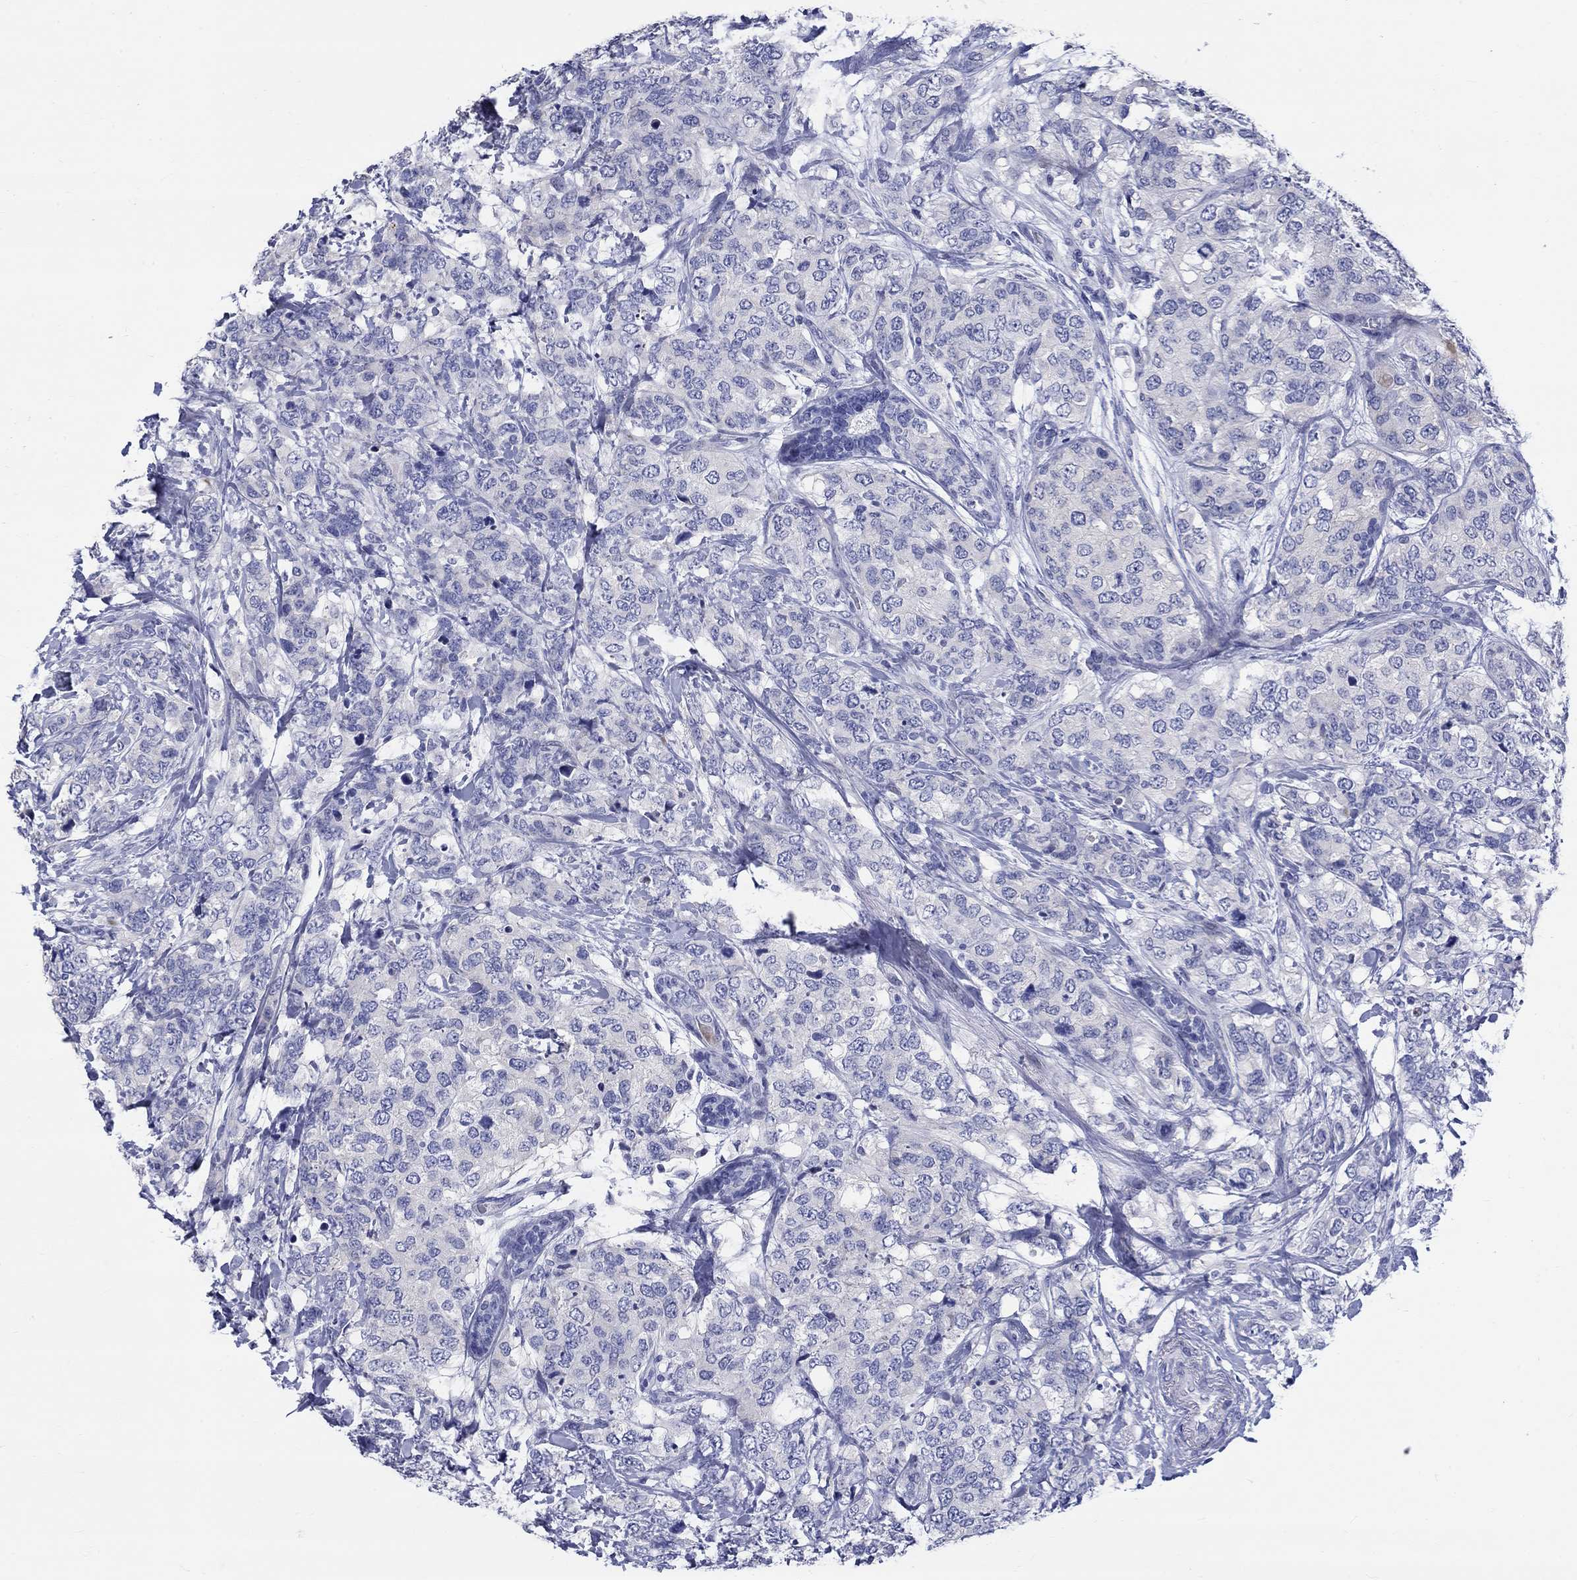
{"staining": {"intensity": "negative", "quantity": "none", "location": "none"}, "tissue": "breast cancer", "cell_type": "Tumor cells", "image_type": "cancer", "snomed": [{"axis": "morphology", "description": "Lobular carcinoma"}, {"axis": "topography", "description": "Breast"}], "caption": "This is a photomicrograph of immunohistochemistry staining of breast lobular carcinoma, which shows no expression in tumor cells.", "gene": "CRYGS", "patient": {"sex": "female", "age": 59}}